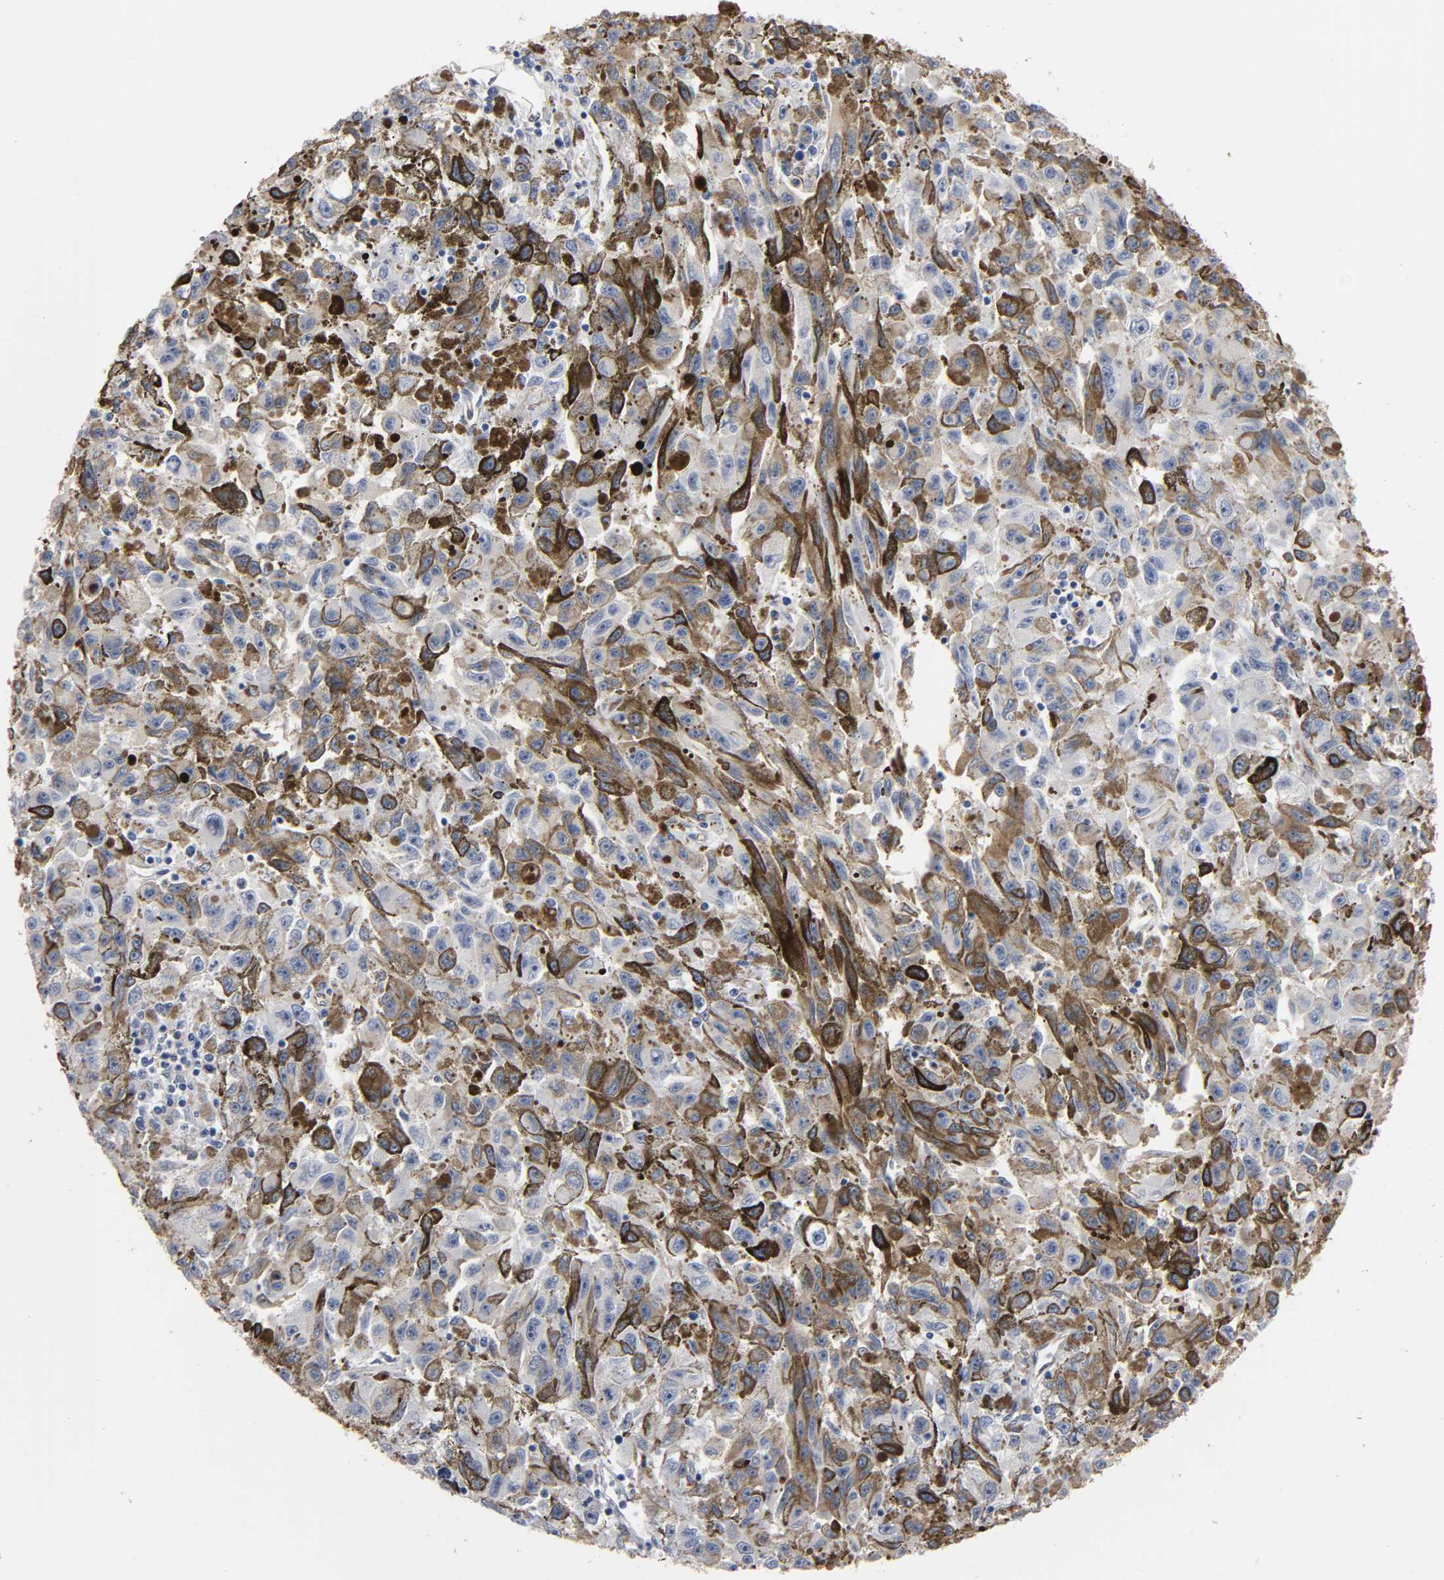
{"staining": {"intensity": "negative", "quantity": "none", "location": "none"}, "tissue": "melanoma", "cell_type": "Tumor cells", "image_type": "cancer", "snomed": [{"axis": "morphology", "description": "Malignant melanoma, NOS"}, {"axis": "topography", "description": "Skin"}], "caption": "This photomicrograph is of melanoma stained with immunohistochemistry (IHC) to label a protein in brown with the nuclei are counter-stained blue. There is no expression in tumor cells.", "gene": "KDR", "patient": {"sex": "female", "age": 104}}